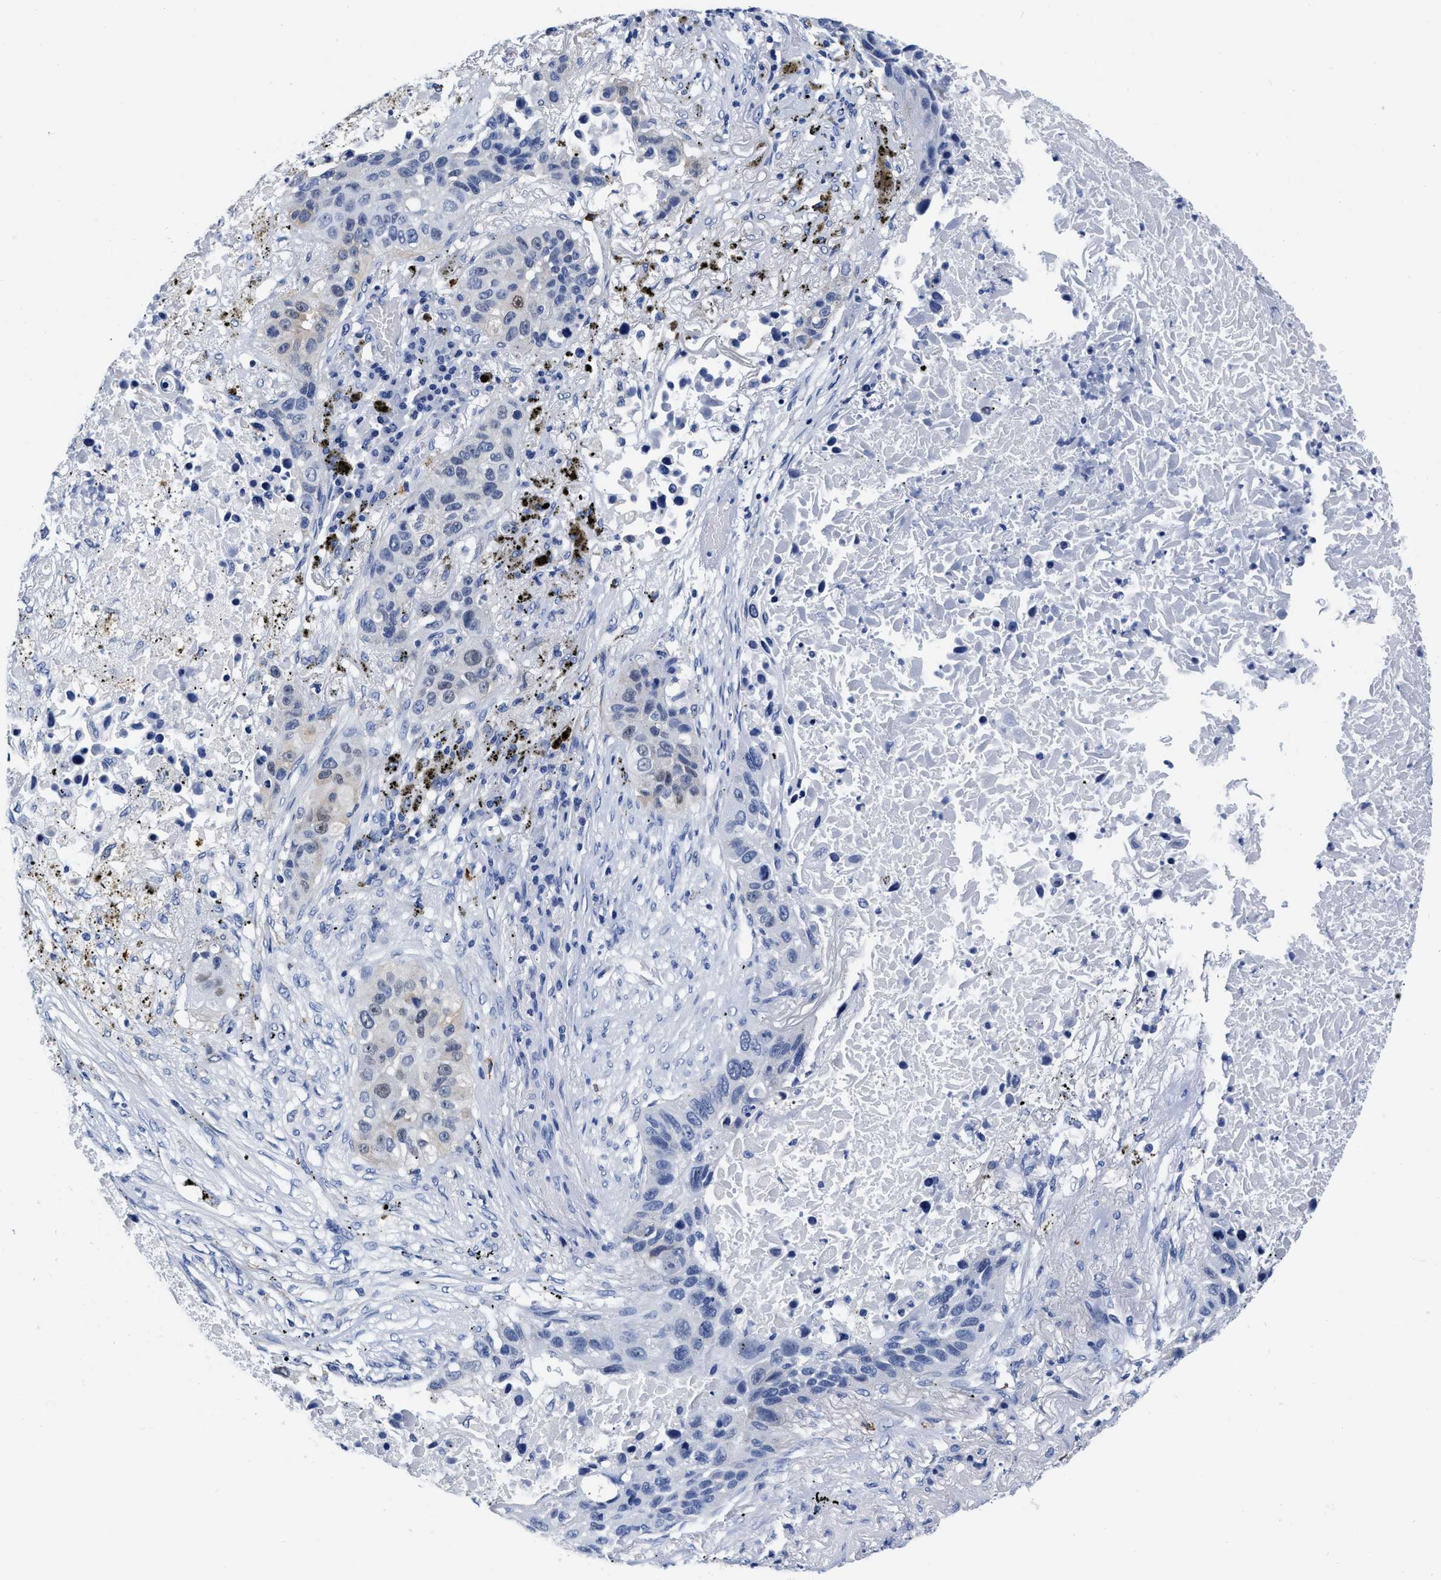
{"staining": {"intensity": "weak", "quantity": "<25%", "location": "nuclear"}, "tissue": "lung cancer", "cell_type": "Tumor cells", "image_type": "cancer", "snomed": [{"axis": "morphology", "description": "Squamous cell carcinoma, NOS"}, {"axis": "topography", "description": "Lung"}], "caption": "Immunohistochemistry (IHC) image of human squamous cell carcinoma (lung) stained for a protein (brown), which demonstrates no staining in tumor cells.", "gene": "CER1", "patient": {"sex": "male", "age": 57}}